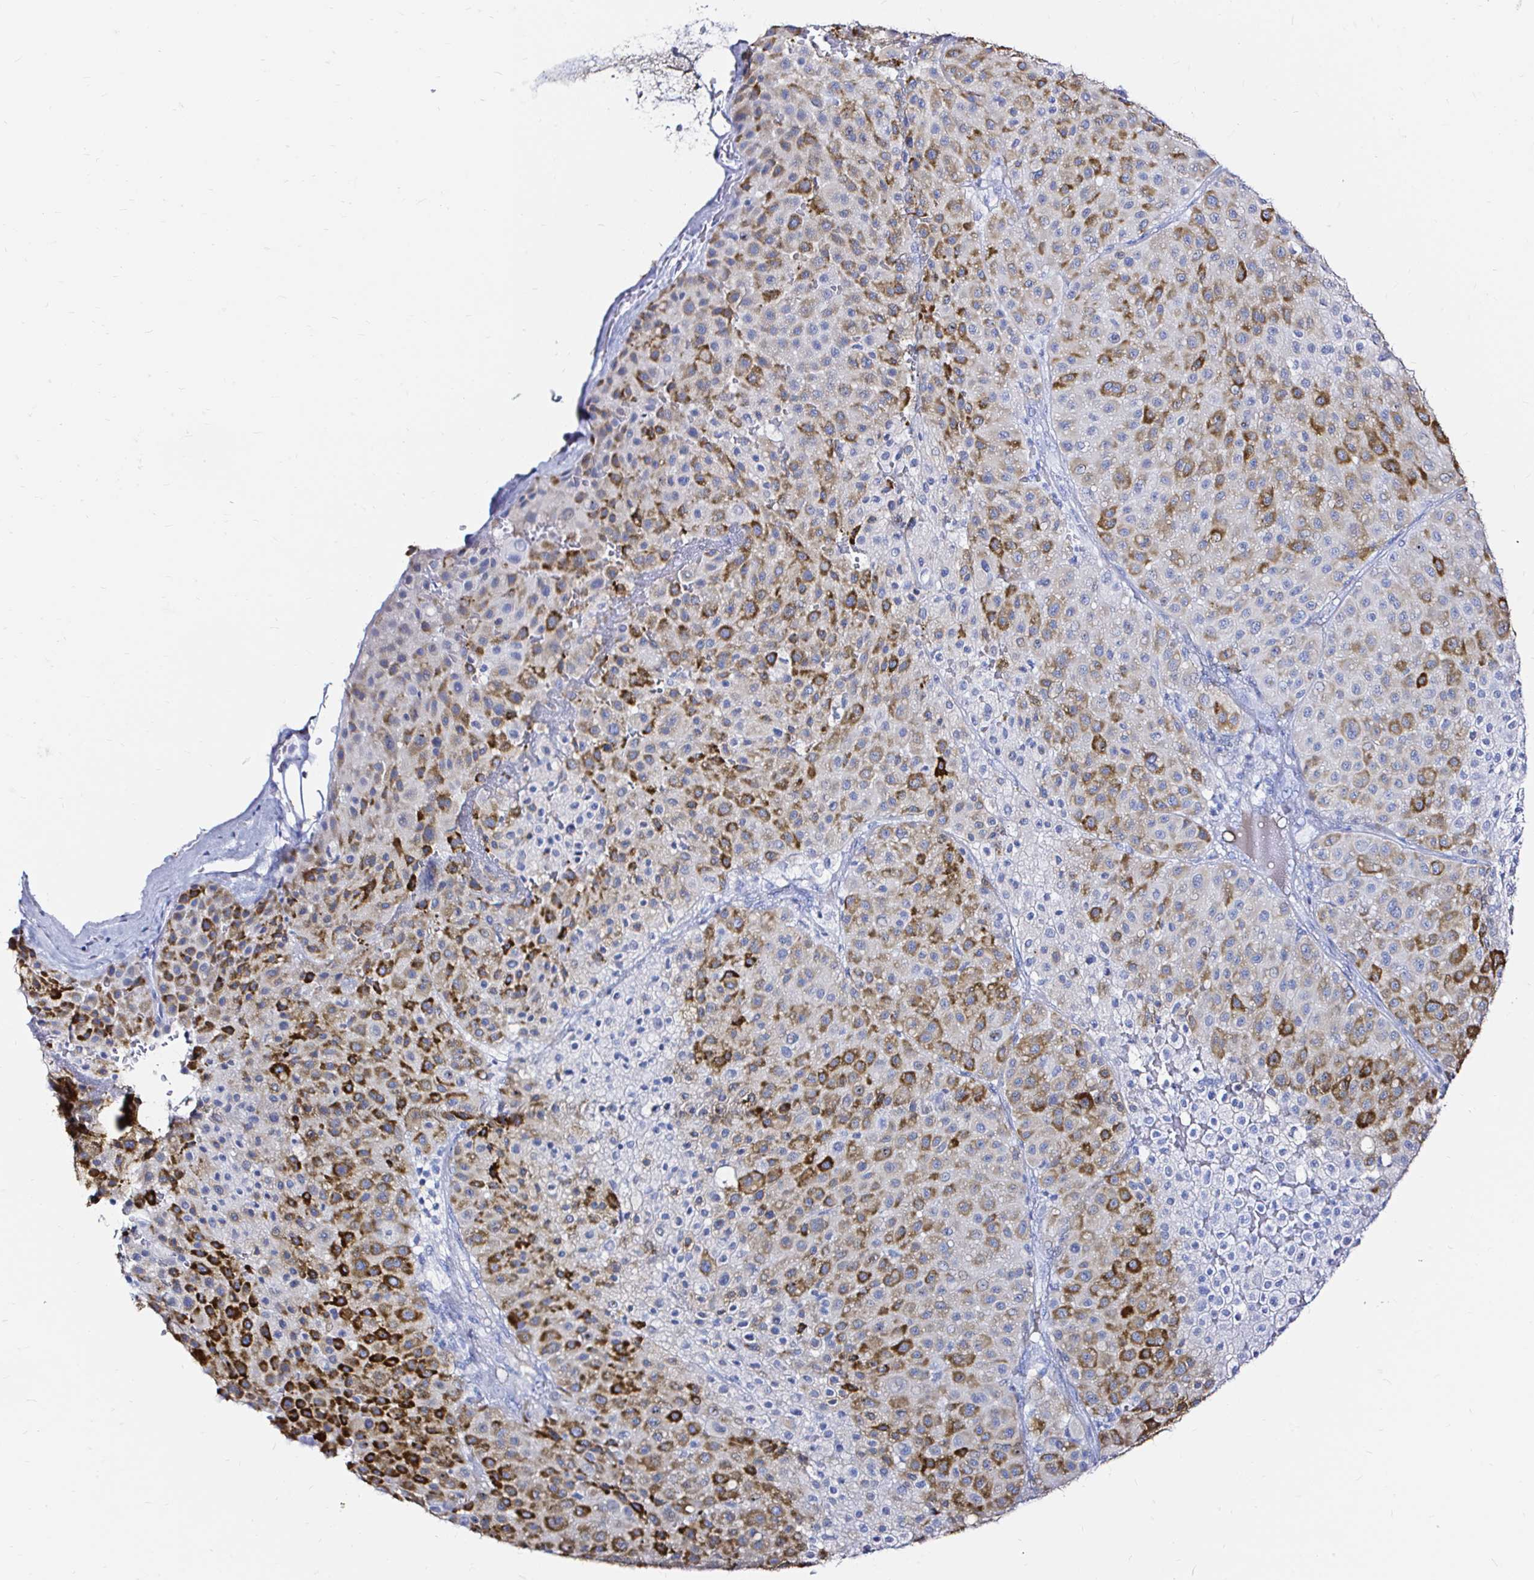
{"staining": {"intensity": "moderate", "quantity": ">75%", "location": "cytoplasmic/membranous"}, "tissue": "melanoma", "cell_type": "Tumor cells", "image_type": "cancer", "snomed": [{"axis": "morphology", "description": "Malignant melanoma, Metastatic site"}, {"axis": "topography", "description": "Smooth muscle"}], "caption": "Immunohistochemical staining of melanoma shows medium levels of moderate cytoplasmic/membranous staining in about >75% of tumor cells. (Brightfield microscopy of DAB IHC at high magnification).", "gene": "ZNF432", "patient": {"sex": "male", "age": 41}}